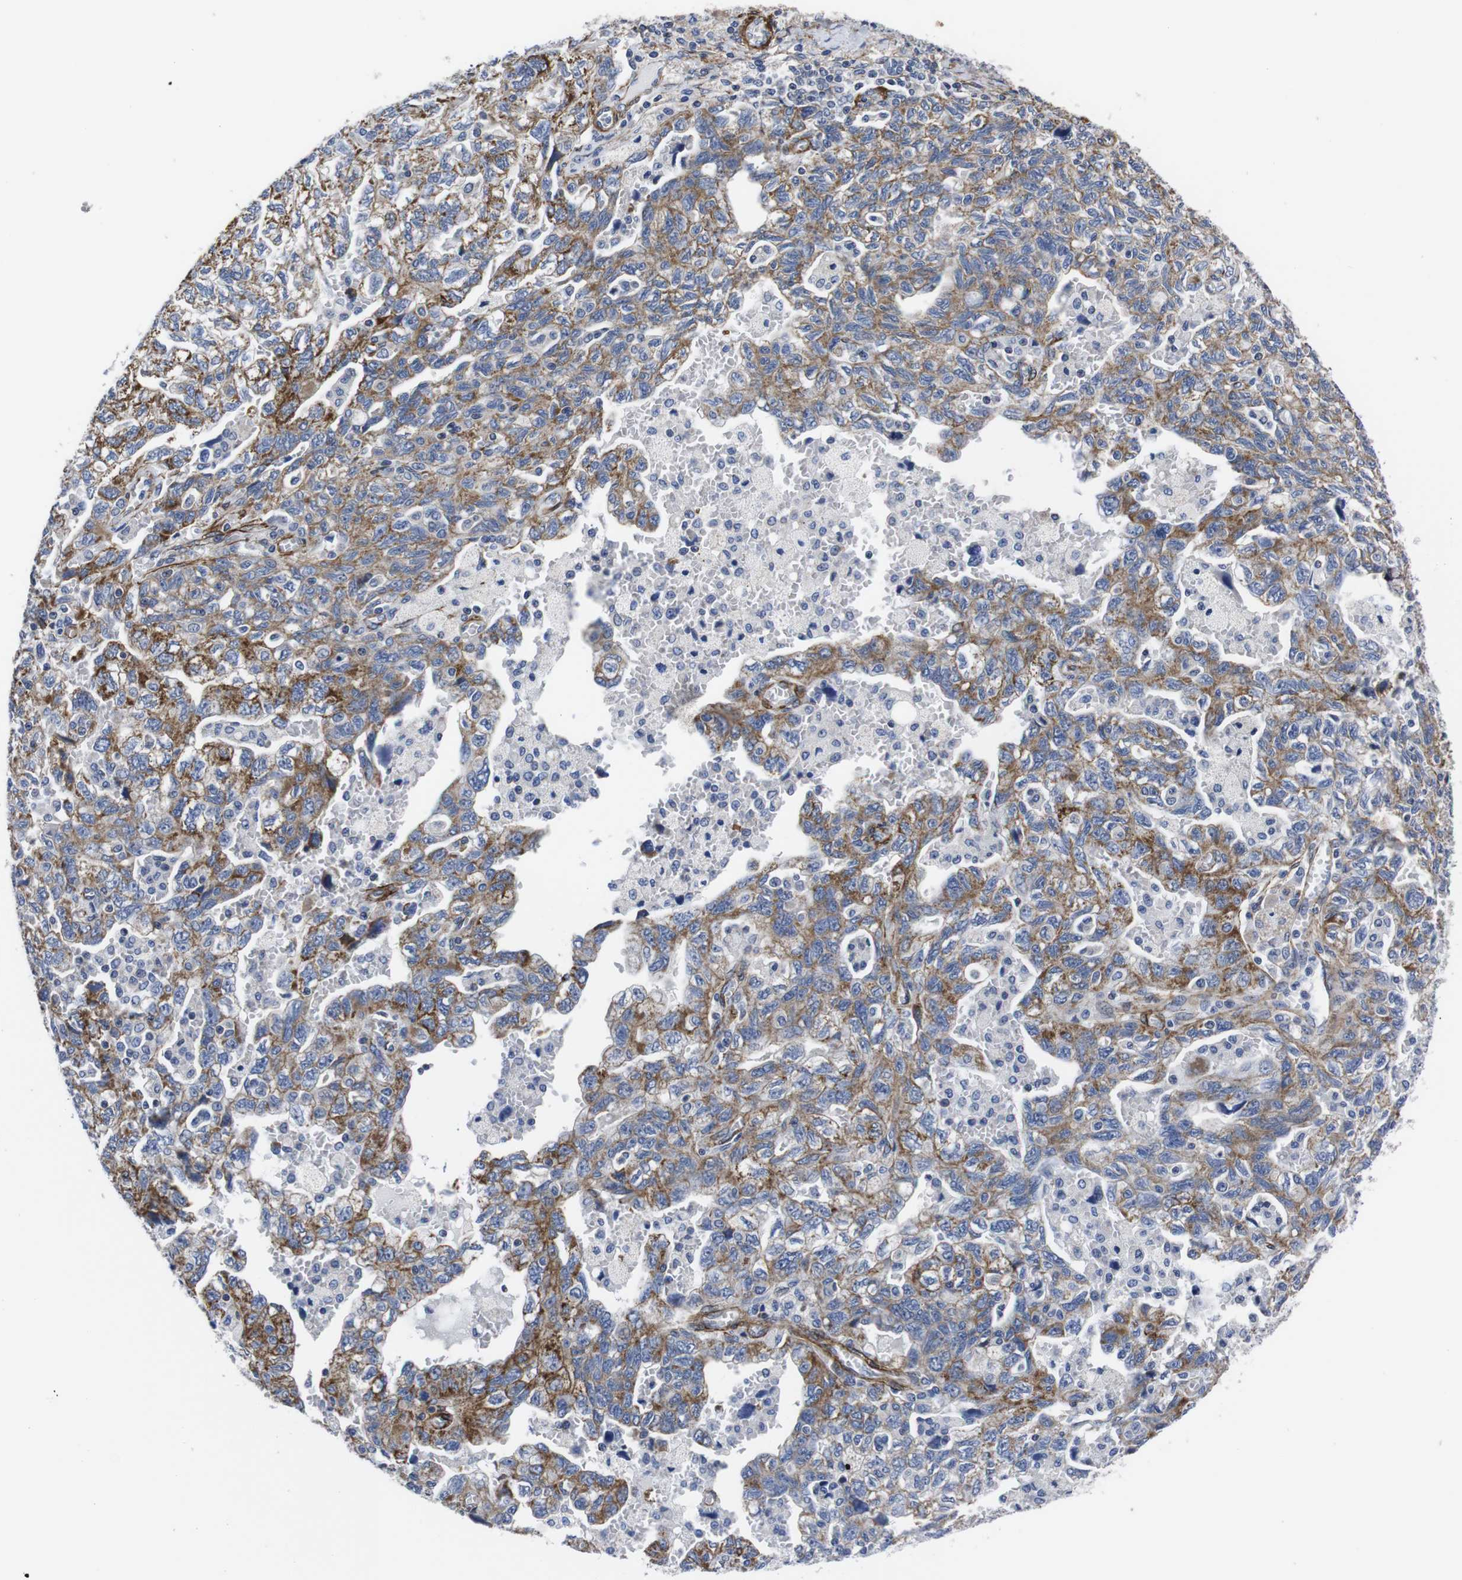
{"staining": {"intensity": "moderate", "quantity": ">75%", "location": "cytoplasmic/membranous"}, "tissue": "ovarian cancer", "cell_type": "Tumor cells", "image_type": "cancer", "snomed": [{"axis": "morphology", "description": "Carcinoma, NOS"}, {"axis": "morphology", "description": "Cystadenocarcinoma, serous, NOS"}, {"axis": "topography", "description": "Ovary"}], "caption": "This is a micrograph of IHC staining of ovarian cancer, which shows moderate expression in the cytoplasmic/membranous of tumor cells.", "gene": "WNT10A", "patient": {"sex": "female", "age": 69}}